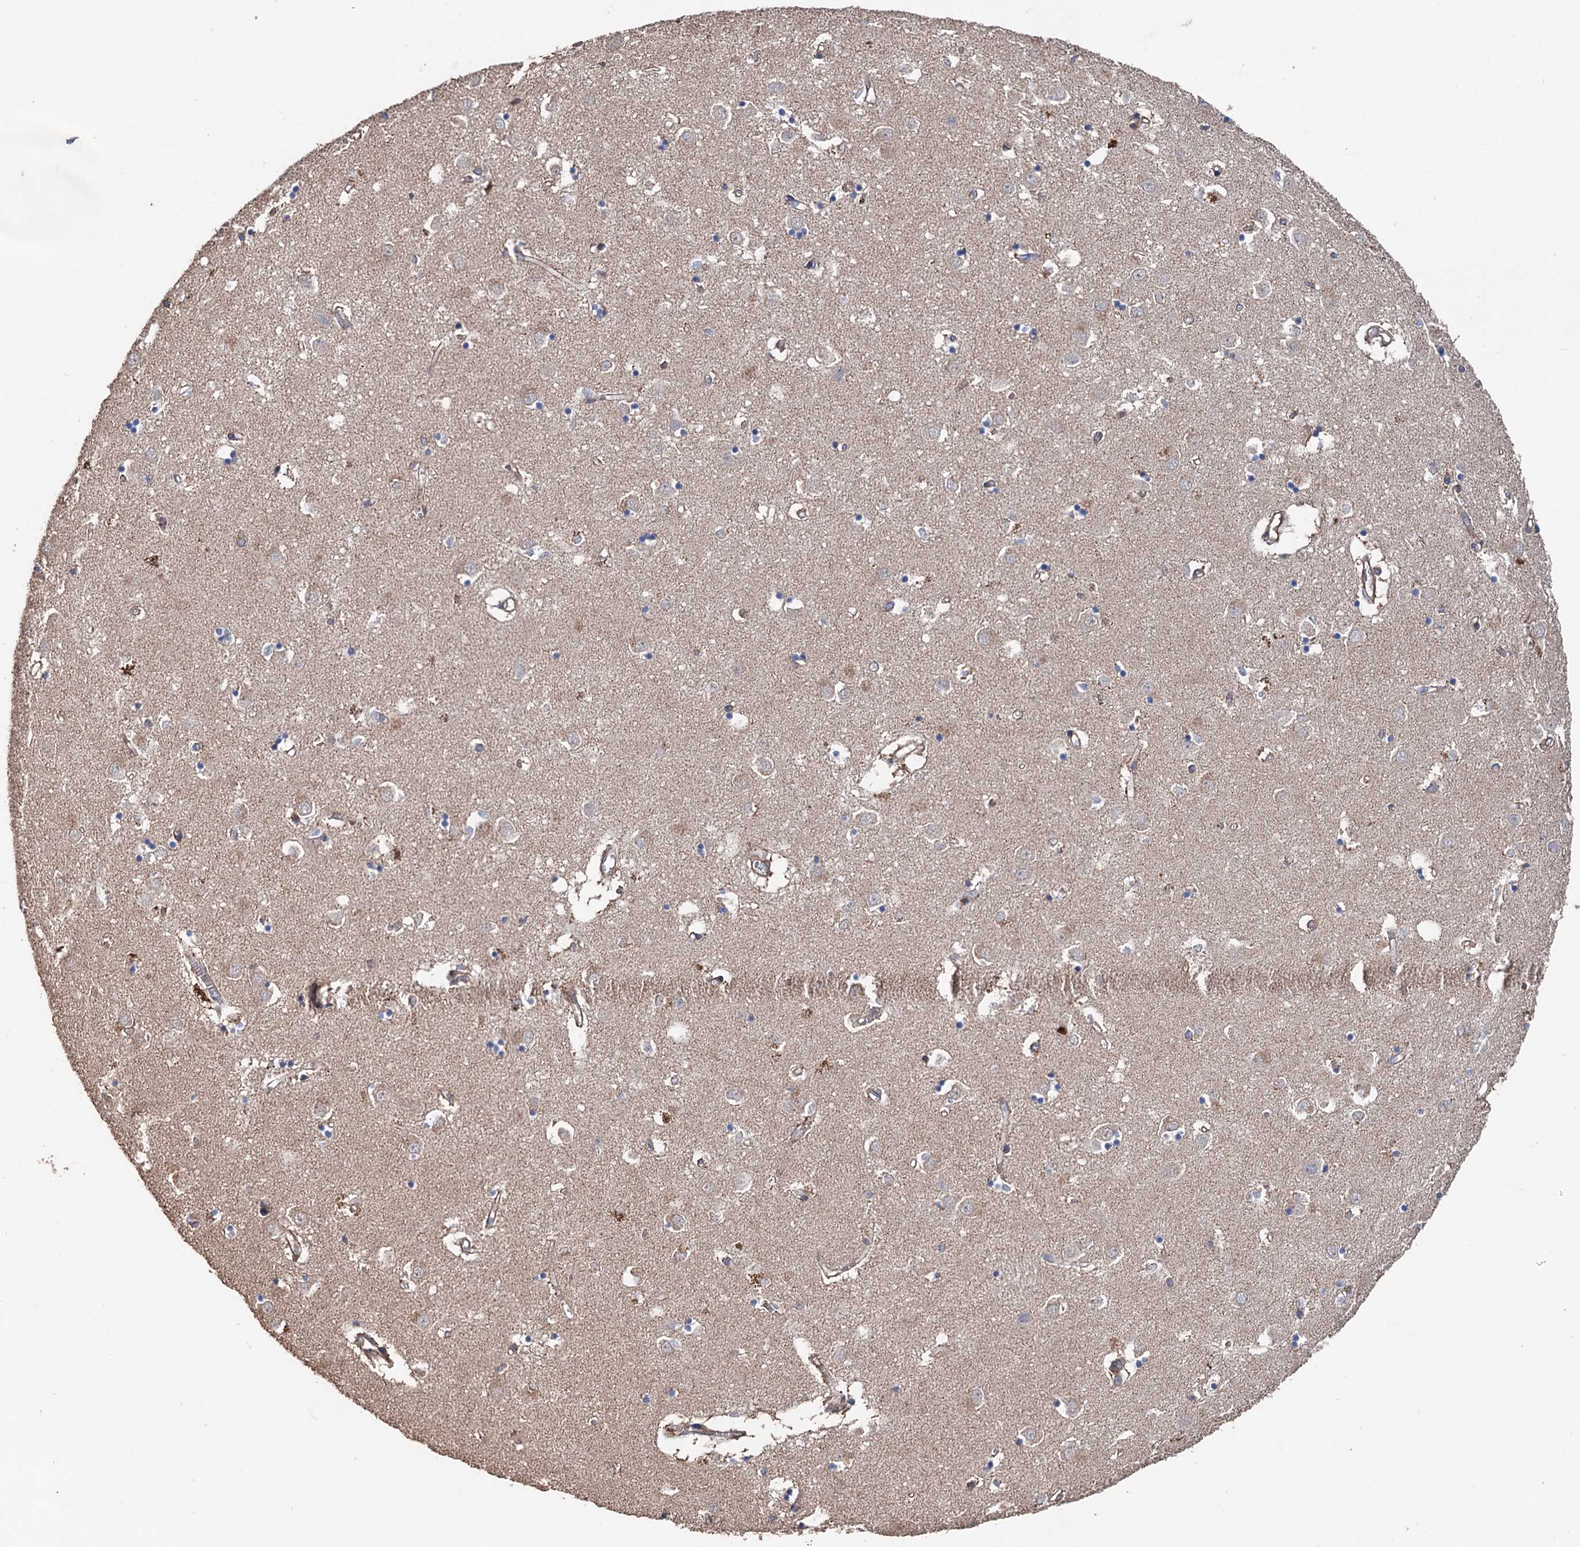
{"staining": {"intensity": "moderate", "quantity": "<25%", "location": "cytoplasmic/membranous"}, "tissue": "caudate", "cell_type": "Glial cells", "image_type": "normal", "snomed": [{"axis": "morphology", "description": "Normal tissue, NOS"}, {"axis": "topography", "description": "Lateral ventricle wall"}], "caption": "This image demonstrates immunohistochemistry (IHC) staining of normal human caudate, with low moderate cytoplasmic/membranous positivity in approximately <25% of glial cells.", "gene": "STING1", "patient": {"sex": "male", "age": 70}}